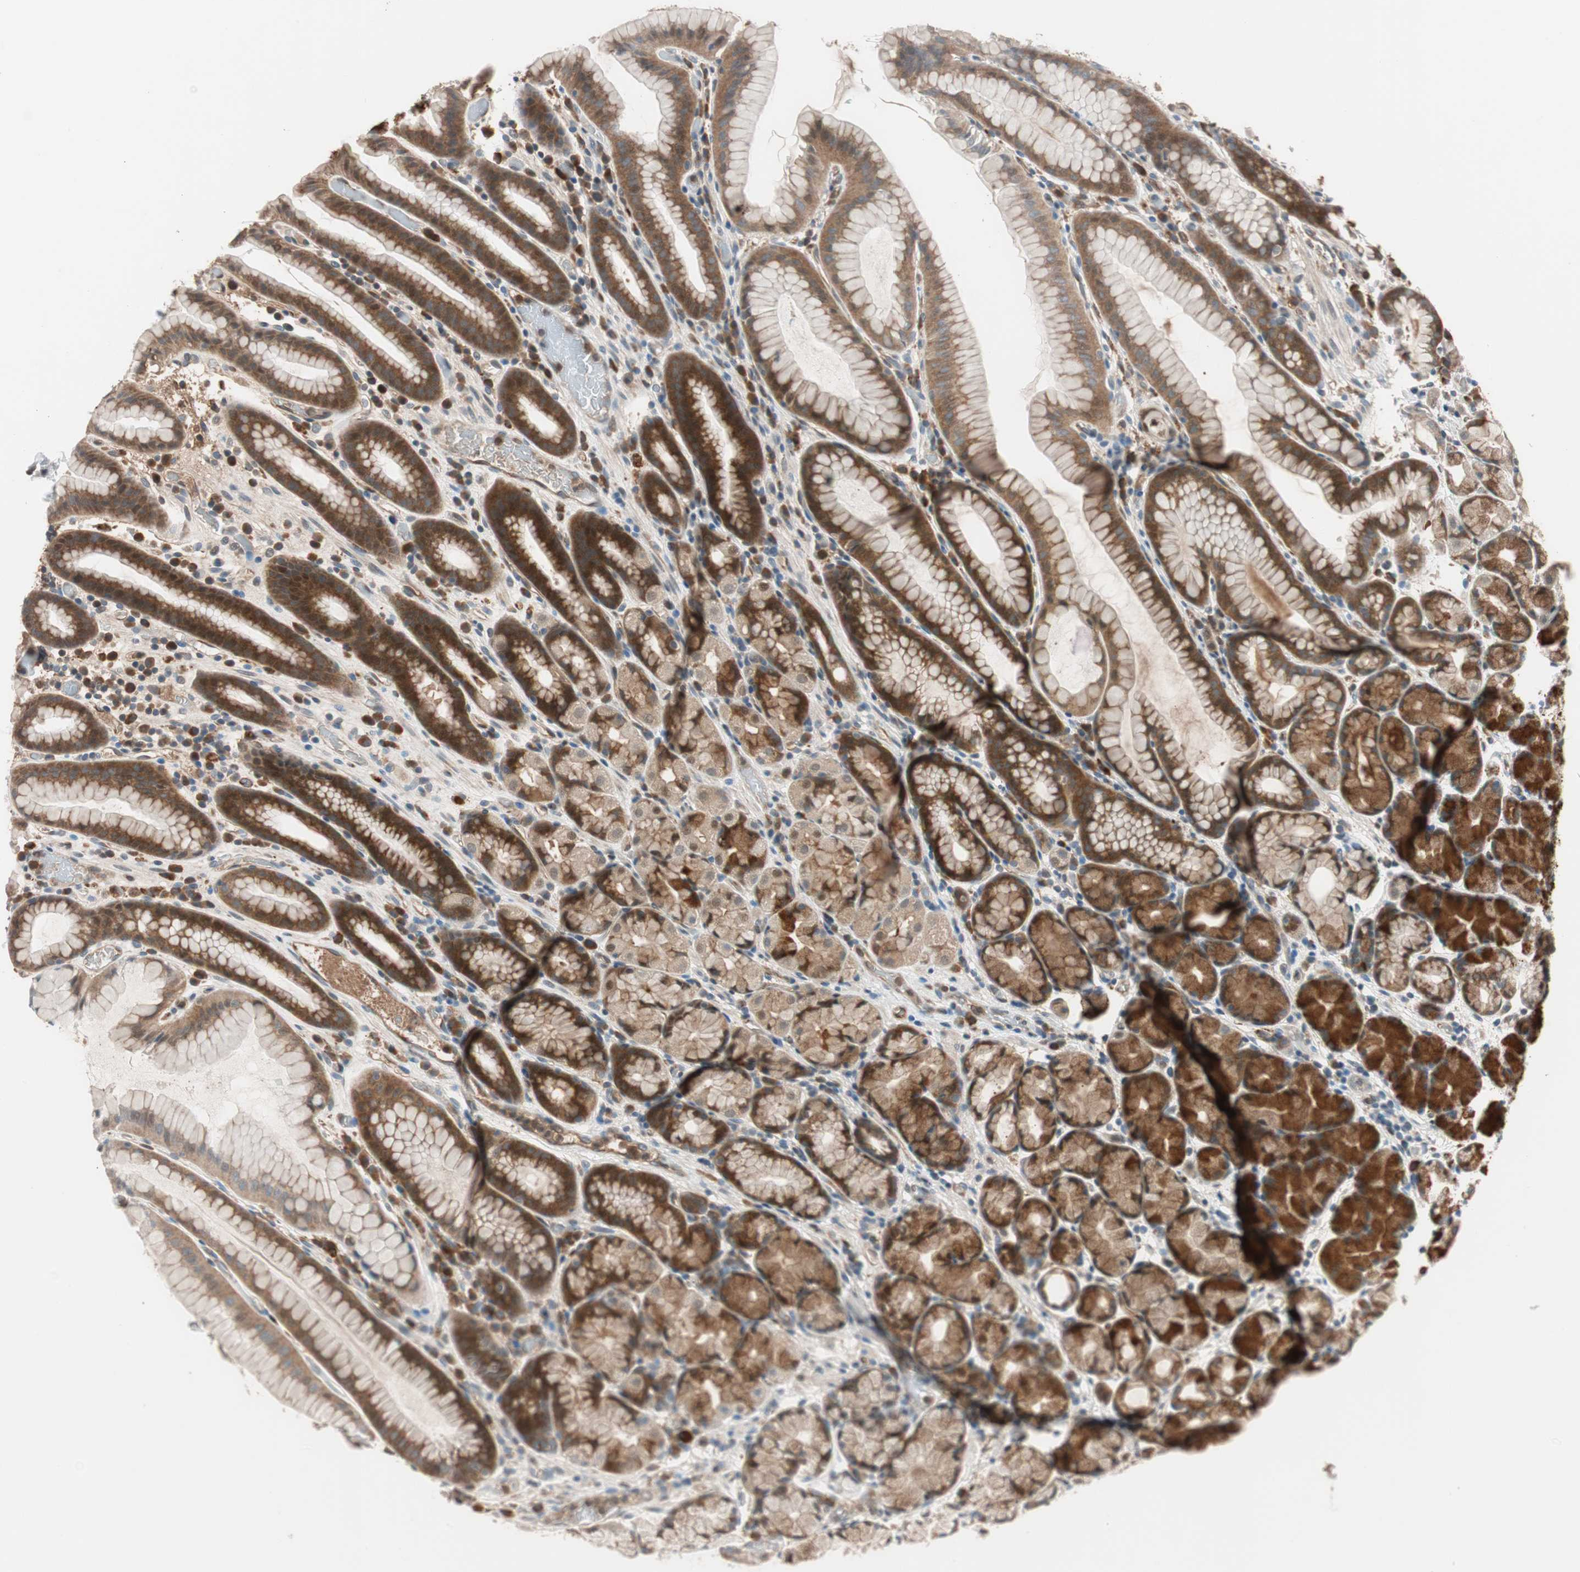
{"staining": {"intensity": "strong", "quantity": "25%-75%", "location": "cytoplasmic/membranous"}, "tissue": "stomach", "cell_type": "Glandular cells", "image_type": "normal", "snomed": [{"axis": "morphology", "description": "Normal tissue, NOS"}, {"axis": "topography", "description": "Stomach, upper"}], "caption": "High-power microscopy captured an IHC image of benign stomach, revealing strong cytoplasmic/membranous expression in about 25%-75% of glandular cells.", "gene": "P3R3URF", "patient": {"sex": "male", "age": 68}}